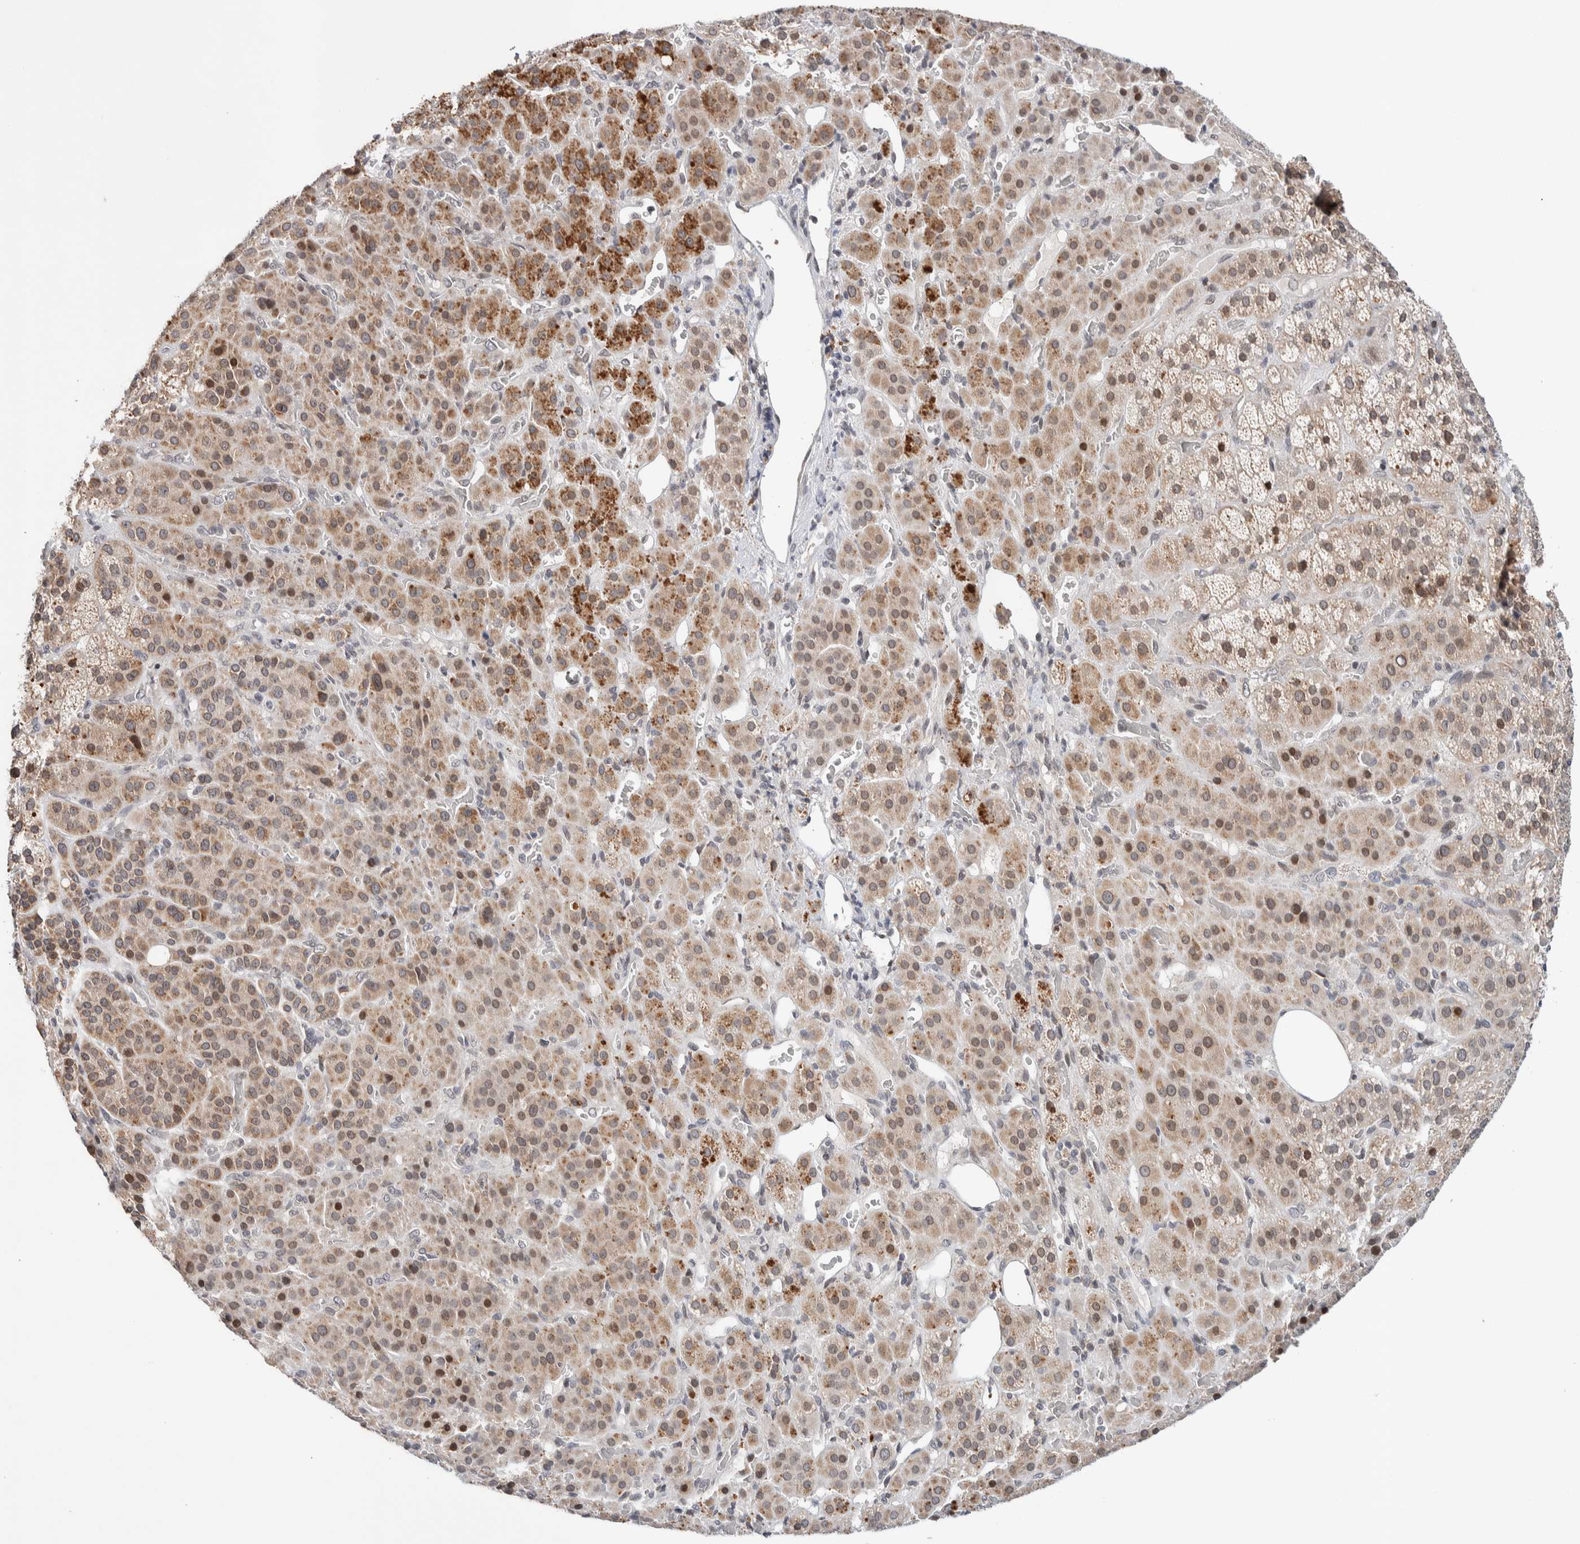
{"staining": {"intensity": "moderate", "quantity": "25%-75%", "location": "cytoplasmic/membranous,nuclear"}, "tissue": "adrenal gland", "cell_type": "Glandular cells", "image_type": "normal", "snomed": [{"axis": "morphology", "description": "Normal tissue, NOS"}, {"axis": "topography", "description": "Adrenal gland"}], "caption": "Protein expression analysis of normal adrenal gland demonstrates moderate cytoplasmic/membranous,nuclear staining in approximately 25%-75% of glandular cells. (Stains: DAB in brown, nuclei in blue, Microscopy: brightfield microscopy at high magnification).", "gene": "CRAT", "patient": {"sex": "male", "age": 57}}